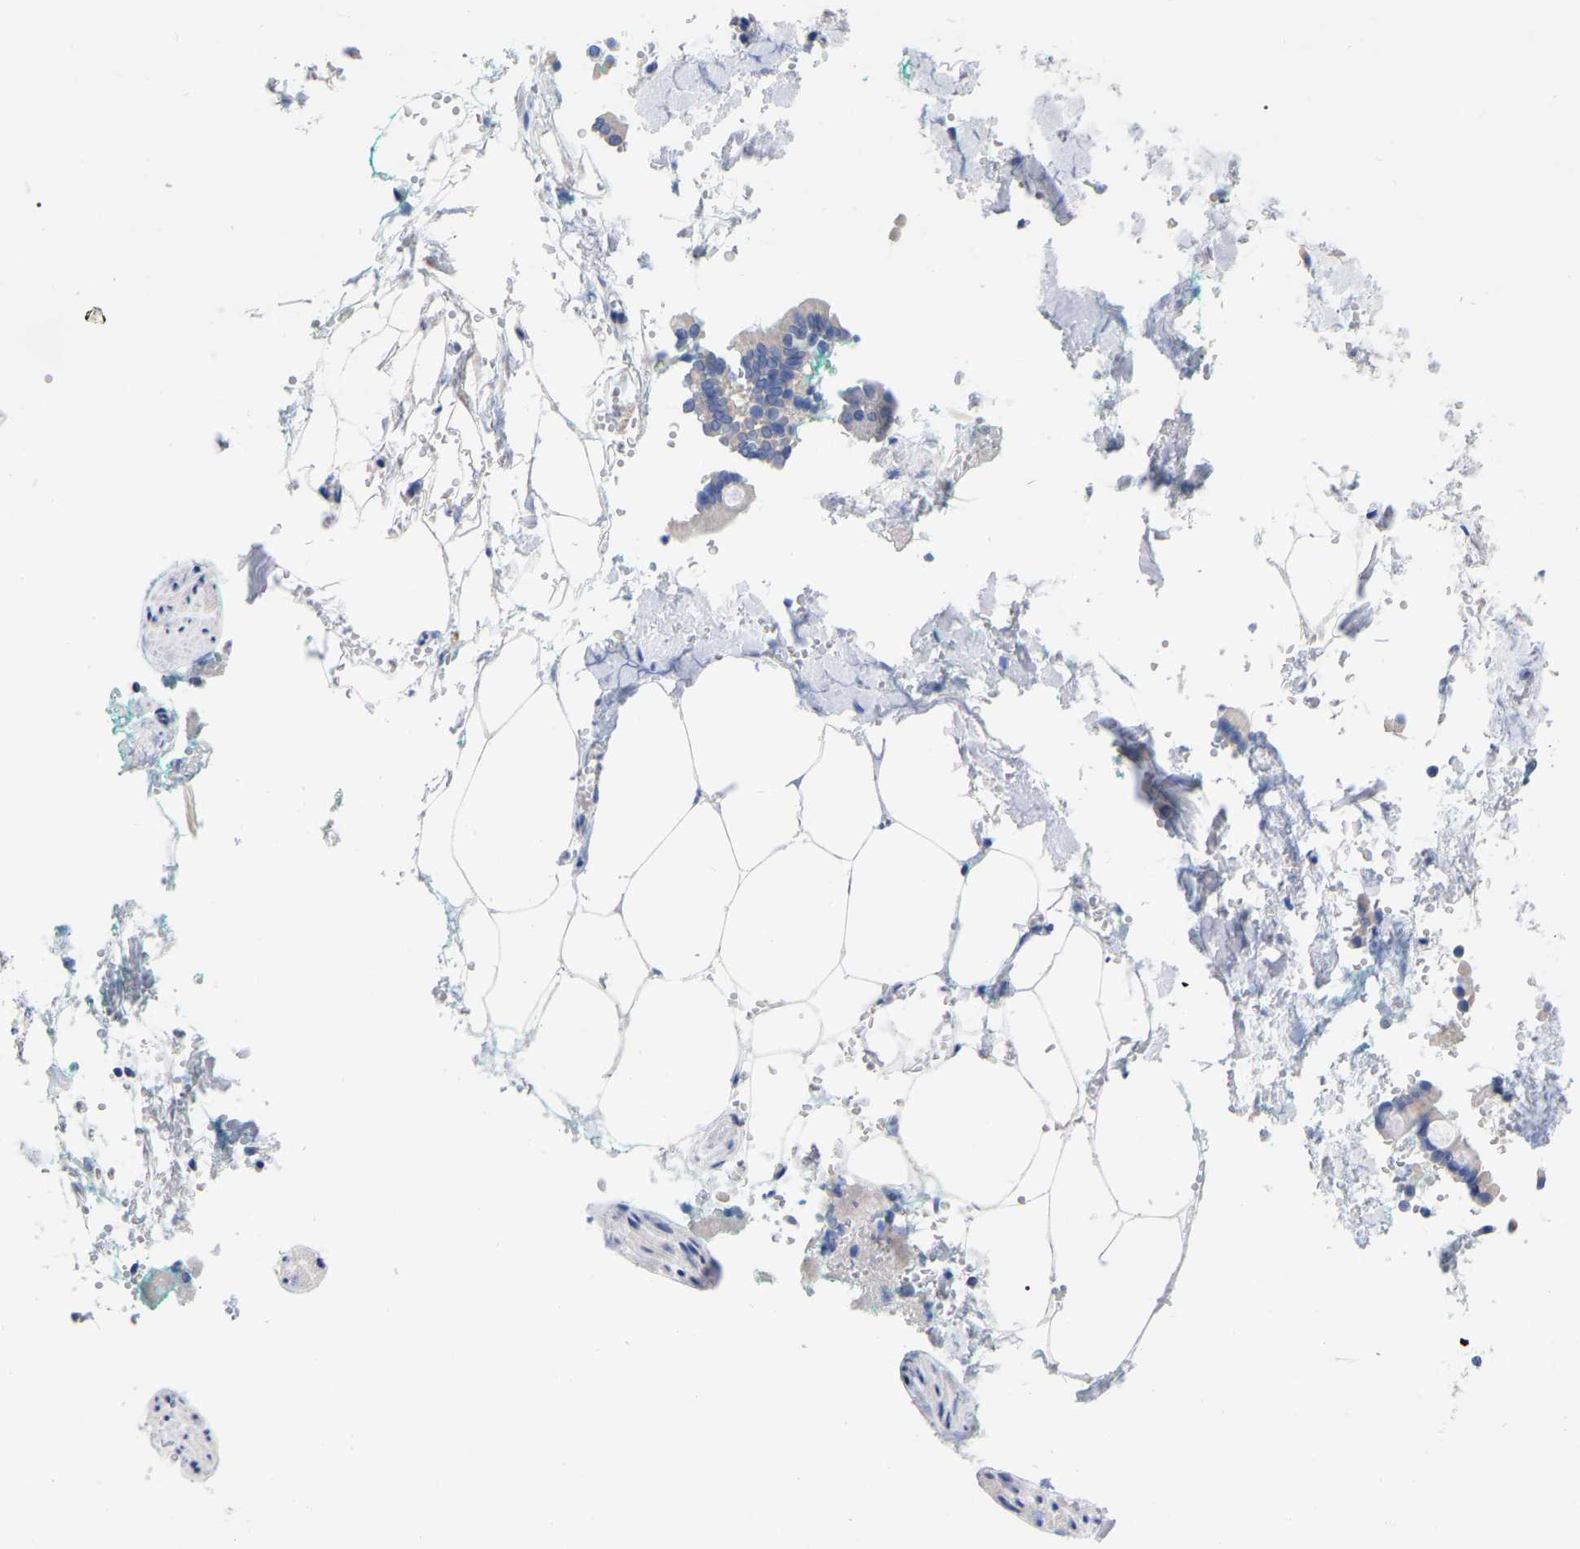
{"staining": {"intensity": "negative", "quantity": "none", "location": "none"}, "tissue": "pancreatic cancer", "cell_type": "Tumor cells", "image_type": "cancer", "snomed": [{"axis": "morphology", "description": "Adenocarcinoma, NOS"}, {"axis": "topography", "description": "Pancreas"}], "caption": "Immunohistochemistry (IHC) image of pancreatic cancer stained for a protein (brown), which reveals no positivity in tumor cells.", "gene": "HAPLN1", "patient": {"sex": "female", "age": 70}}